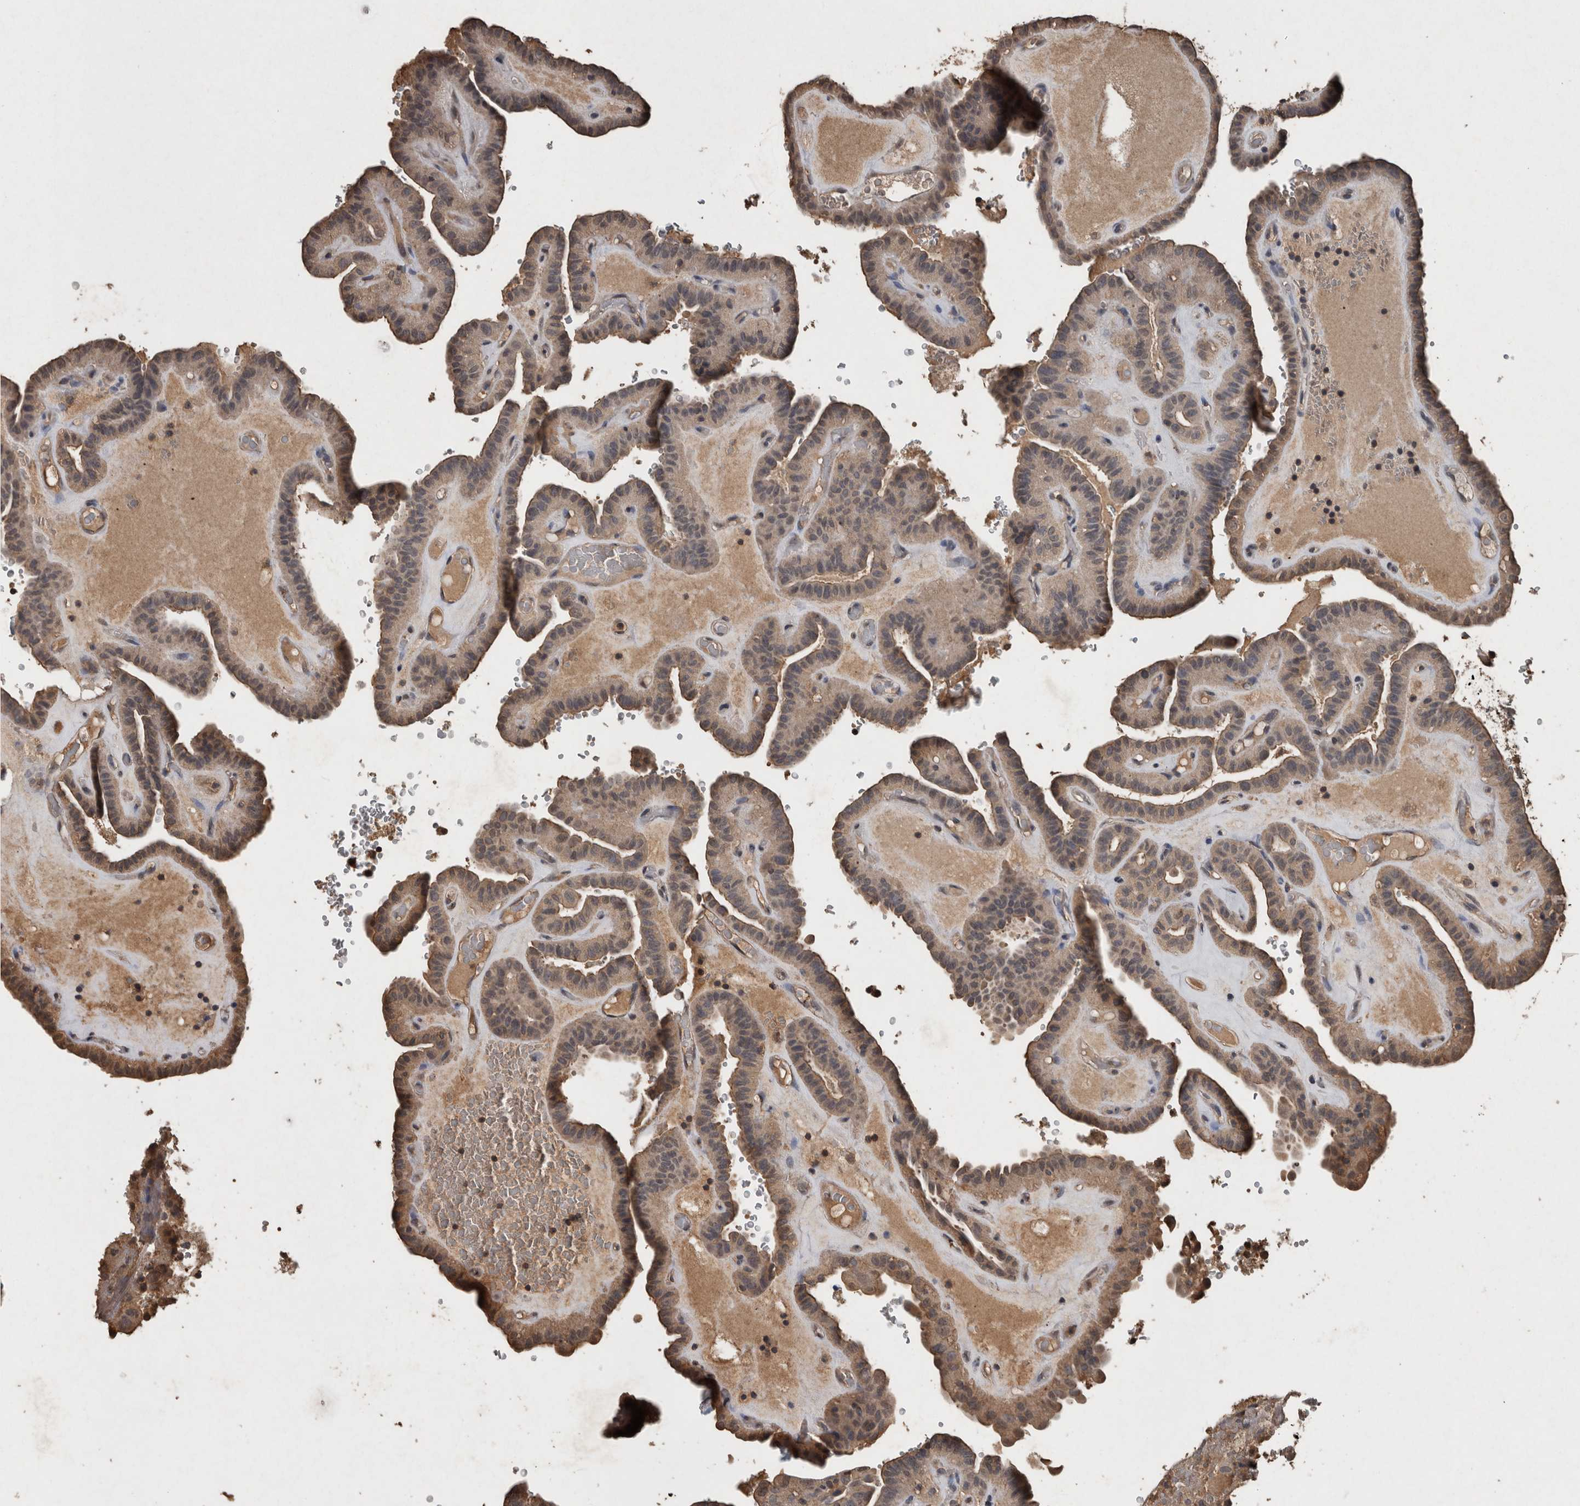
{"staining": {"intensity": "weak", "quantity": ">75%", "location": "cytoplasmic/membranous"}, "tissue": "thyroid cancer", "cell_type": "Tumor cells", "image_type": "cancer", "snomed": [{"axis": "morphology", "description": "Papillary adenocarcinoma, NOS"}, {"axis": "topography", "description": "Thyroid gland"}], "caption": "Thyroid papillary adenocarcinoma stained for a protein (brown) exhibits weak cytoplasmic/membranous positive positivity in approximately >75% of tumor cells.", "gene": "FGFRL1", "patient": {"sex": "male", "age": 77}}